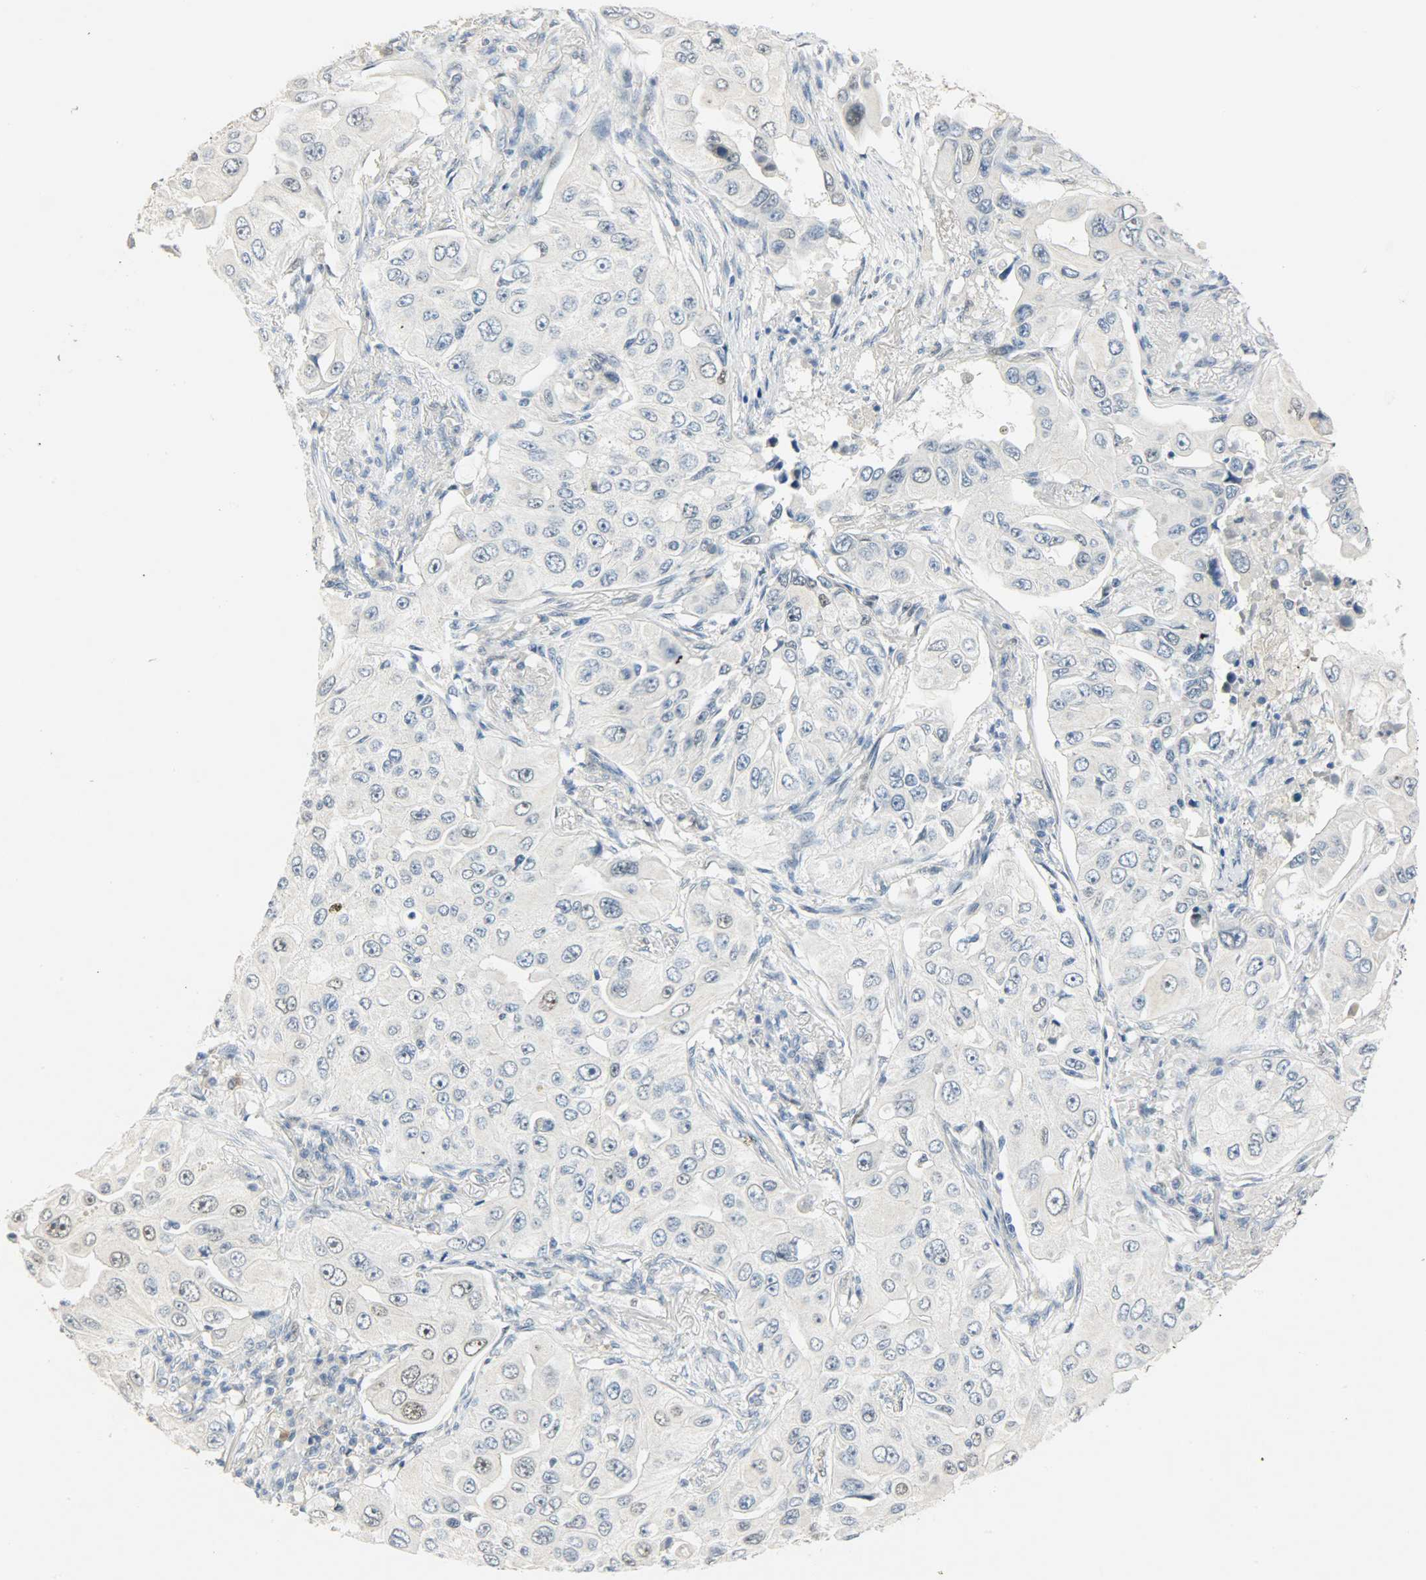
{"staining": {"intensity": "negative", "quantity": "none", "location": "none"}, "tissue": "lung cancer", "cell_type": "Tumor cells", "image_type": "cancer", "snomed": [{"axis": "morphology", "description": "Adenocarcinoma, NOS"}, {"axis": "topography", "description": "Lung"}], "caption": "An IHC photomicrograph of lung cancer is shown. There is no staining in tumor cells of lung cancer.", "gene": "PPARG", "patient": {"sex": "male", "age": 84}}